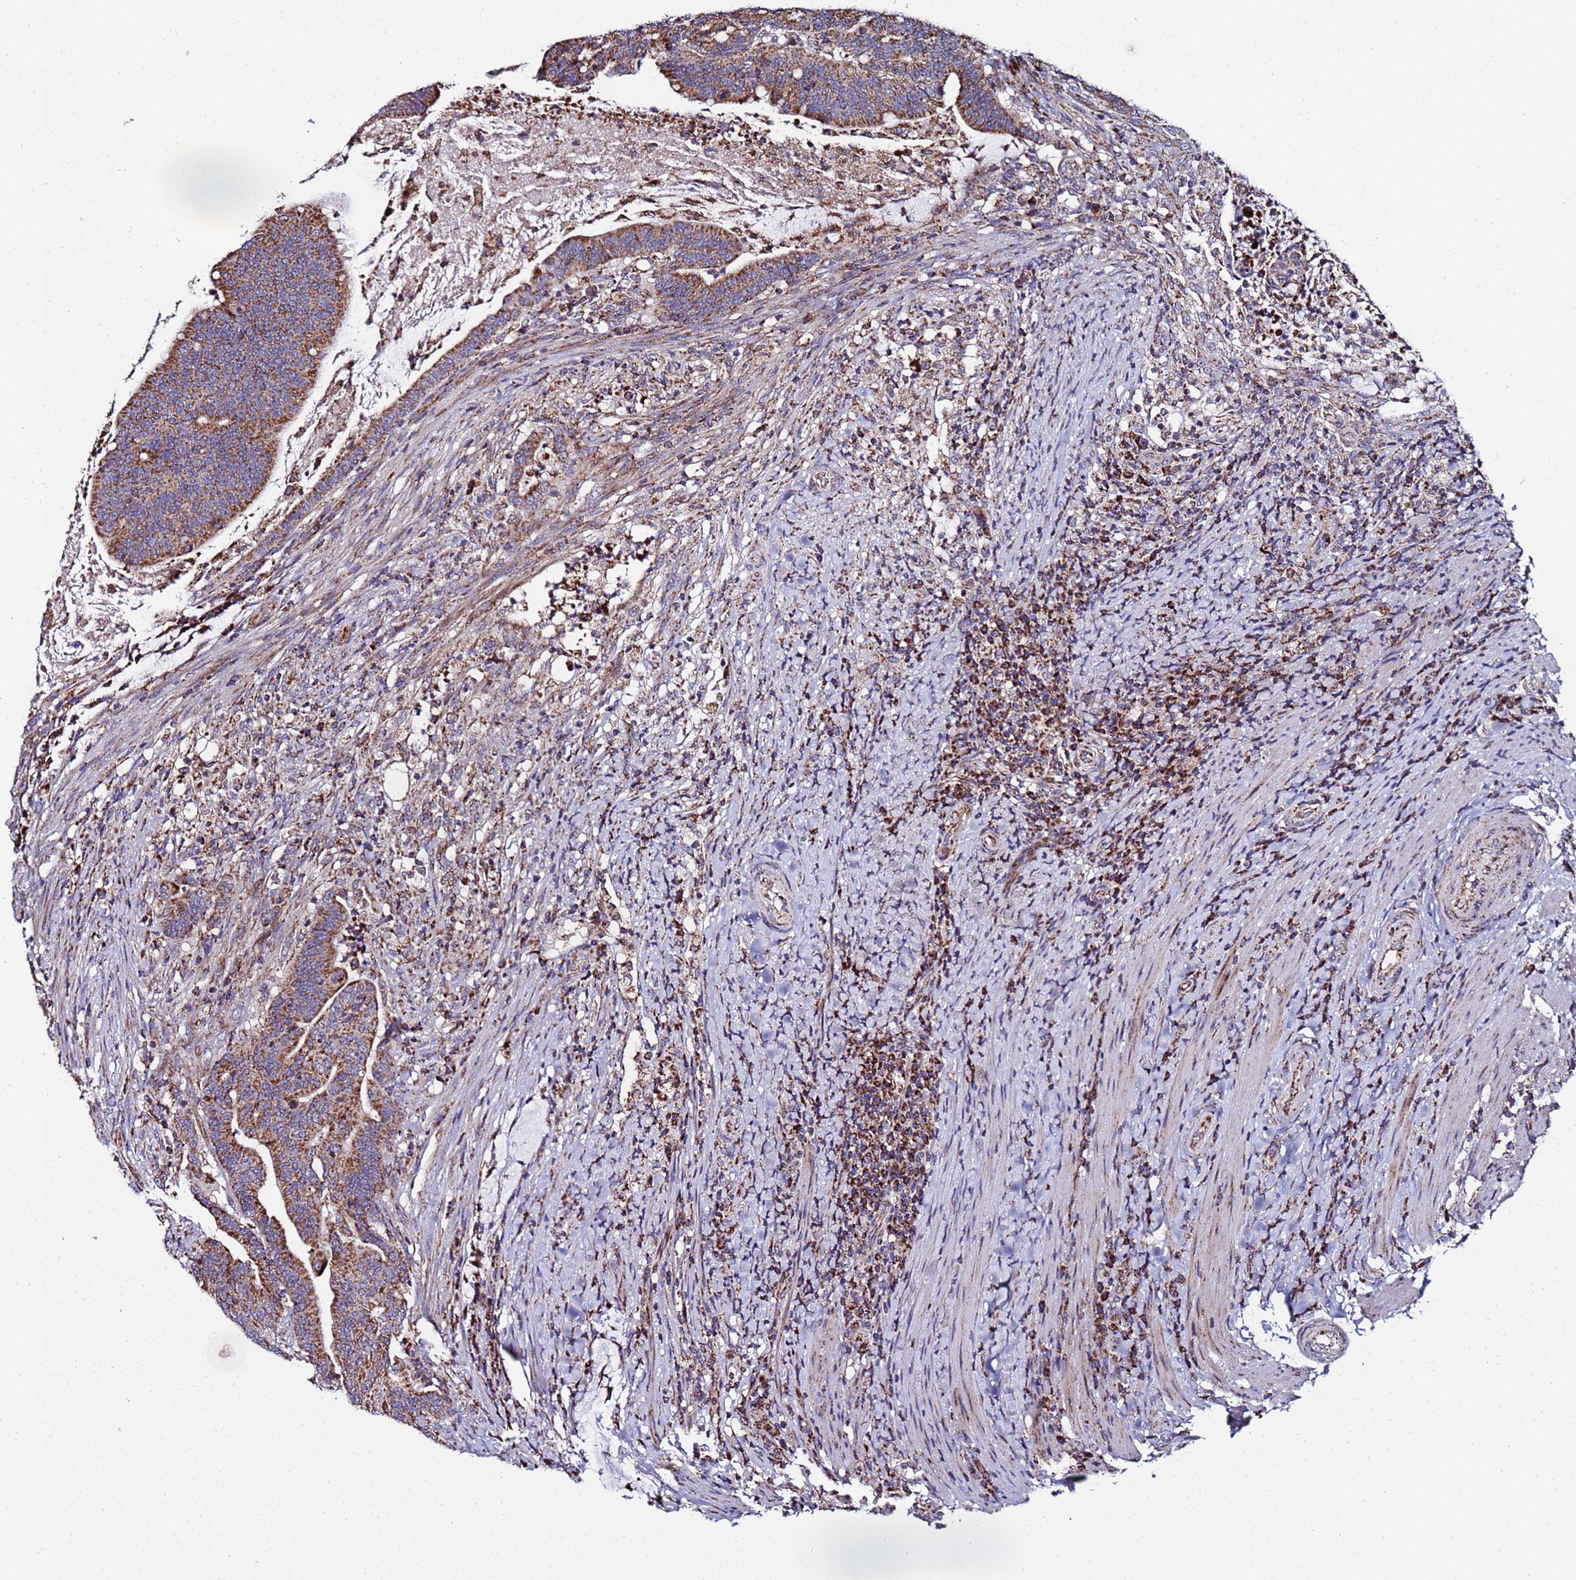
{"staining": {"intensity": "moderate", "quantity": ">75%", "location": "cytoplasmic/membranous"}, "tissue": "colorectal cancer", "cell_type": "Tumor cells", "image_type": "cancer", "snomed": [{"axis": "morphology", "description": "Adenocarcinoma, NOS"}, {"axis": "topography", "description": "Colon"}], "caption": "Colorectal adenocarcinoma was stained to show a protein in brown. There is medium levels of moderate cytoplasmic/membranous positivity in about >75% of tumor cells.", "gene": "MRPS12", "patient": {"sex": "female", "age": 66}}